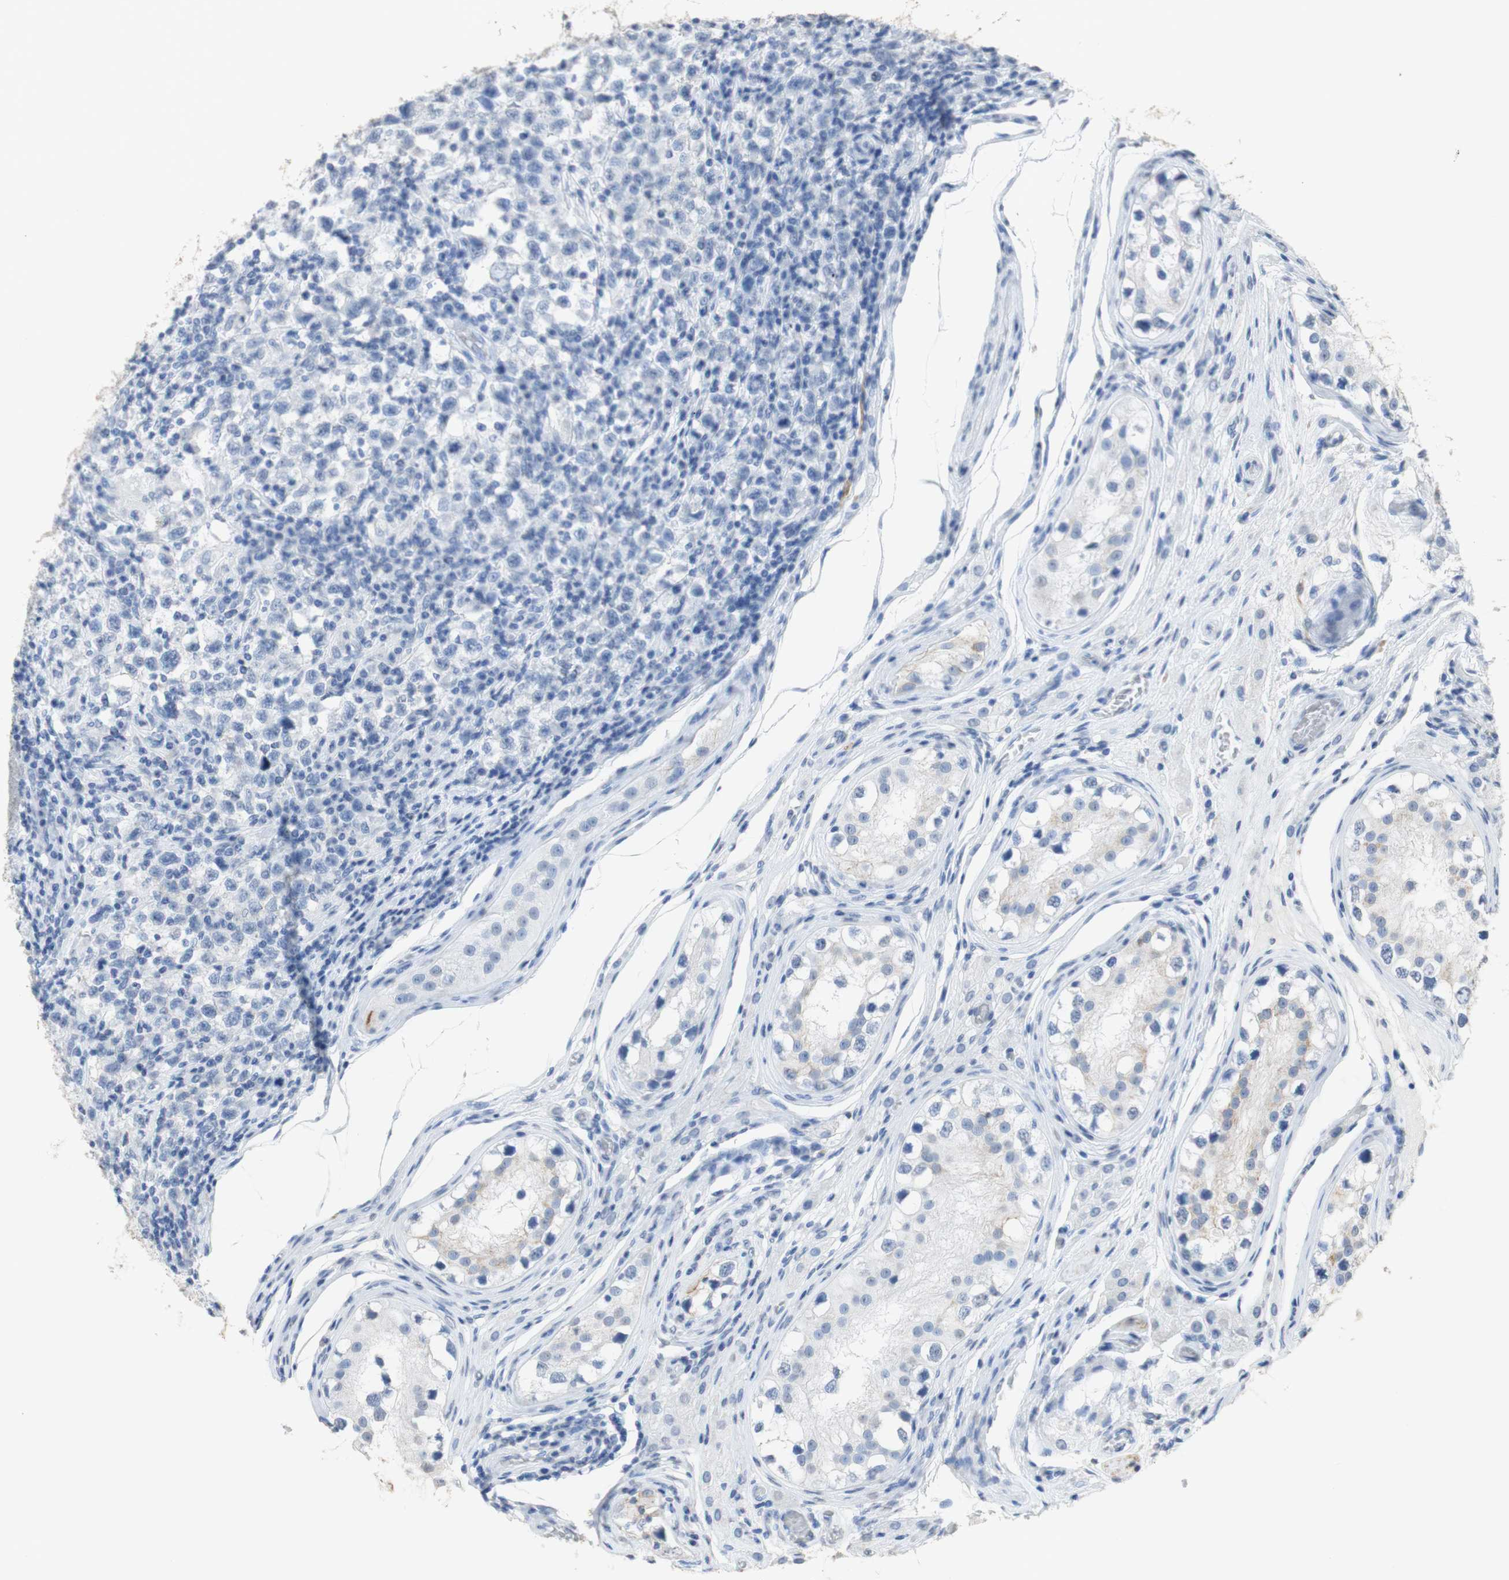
{"staining": {"intensity": "negative", "quantity": "none", "location": "none"}, "tissue": "testis cancer", "cell_type": "Tumor cells", "image_type": "cancer", "snomed": [{"axis": "morphology", "description": "Carcinoma, Embryonal, NOS"}, {"axis": "topography", "description": "Testis"}], "caption": "Protein analysis of embryonal carcinoma (testis) shows no significant staining in tumor cells. (DAB (3,3'-diaminobenzidine) immunohistochemistry, high magnification).", "gene": "L1CAM", "patient": {"sex": "male", "age": 21}}